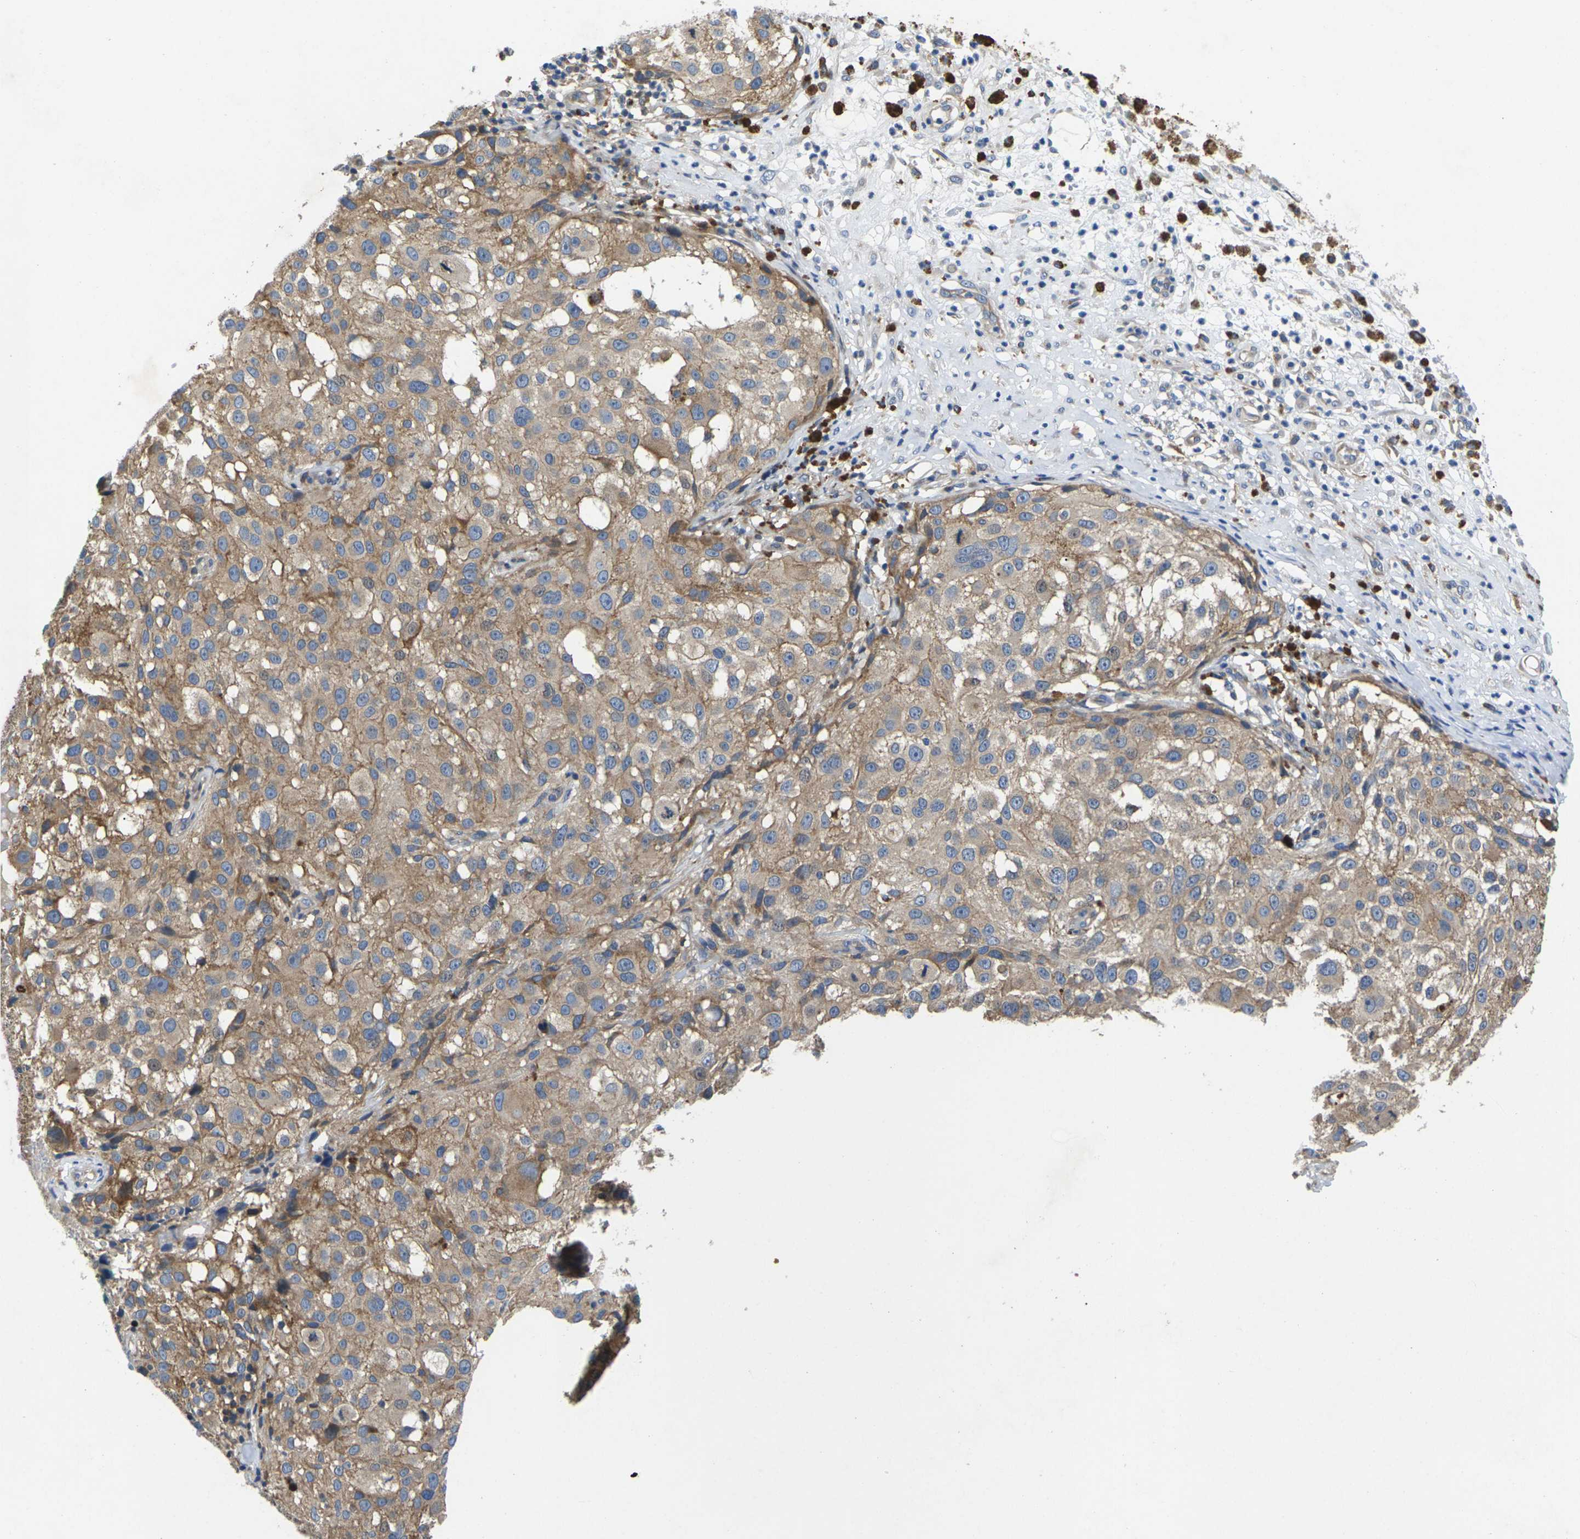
{"staining": {"intensity": "moderate", "quantity": ">75%", "location": "cytoplasmic/membranous"}, "tissue": "melanoma", "cell_type": "Tumor cells", "image_type": "cancer", "snomed": [{"axis": "morphology", "description": "Necrosis, NOS"}, {"axis": "morphology", "description": "Malignant melanoma, NOS"}, {"axis": "topography", "description": "Skin"}], "caption": "Immunohistochemistry (DAB (3,3'-diaminobenzidine)) staining of human malignant melanoma reveals moderate cytoplasmic/membranous protein positivity in about >75% of tumor cells.", "gene": "SCNN1A", "patient": {"sex": "female", "age": 87}}